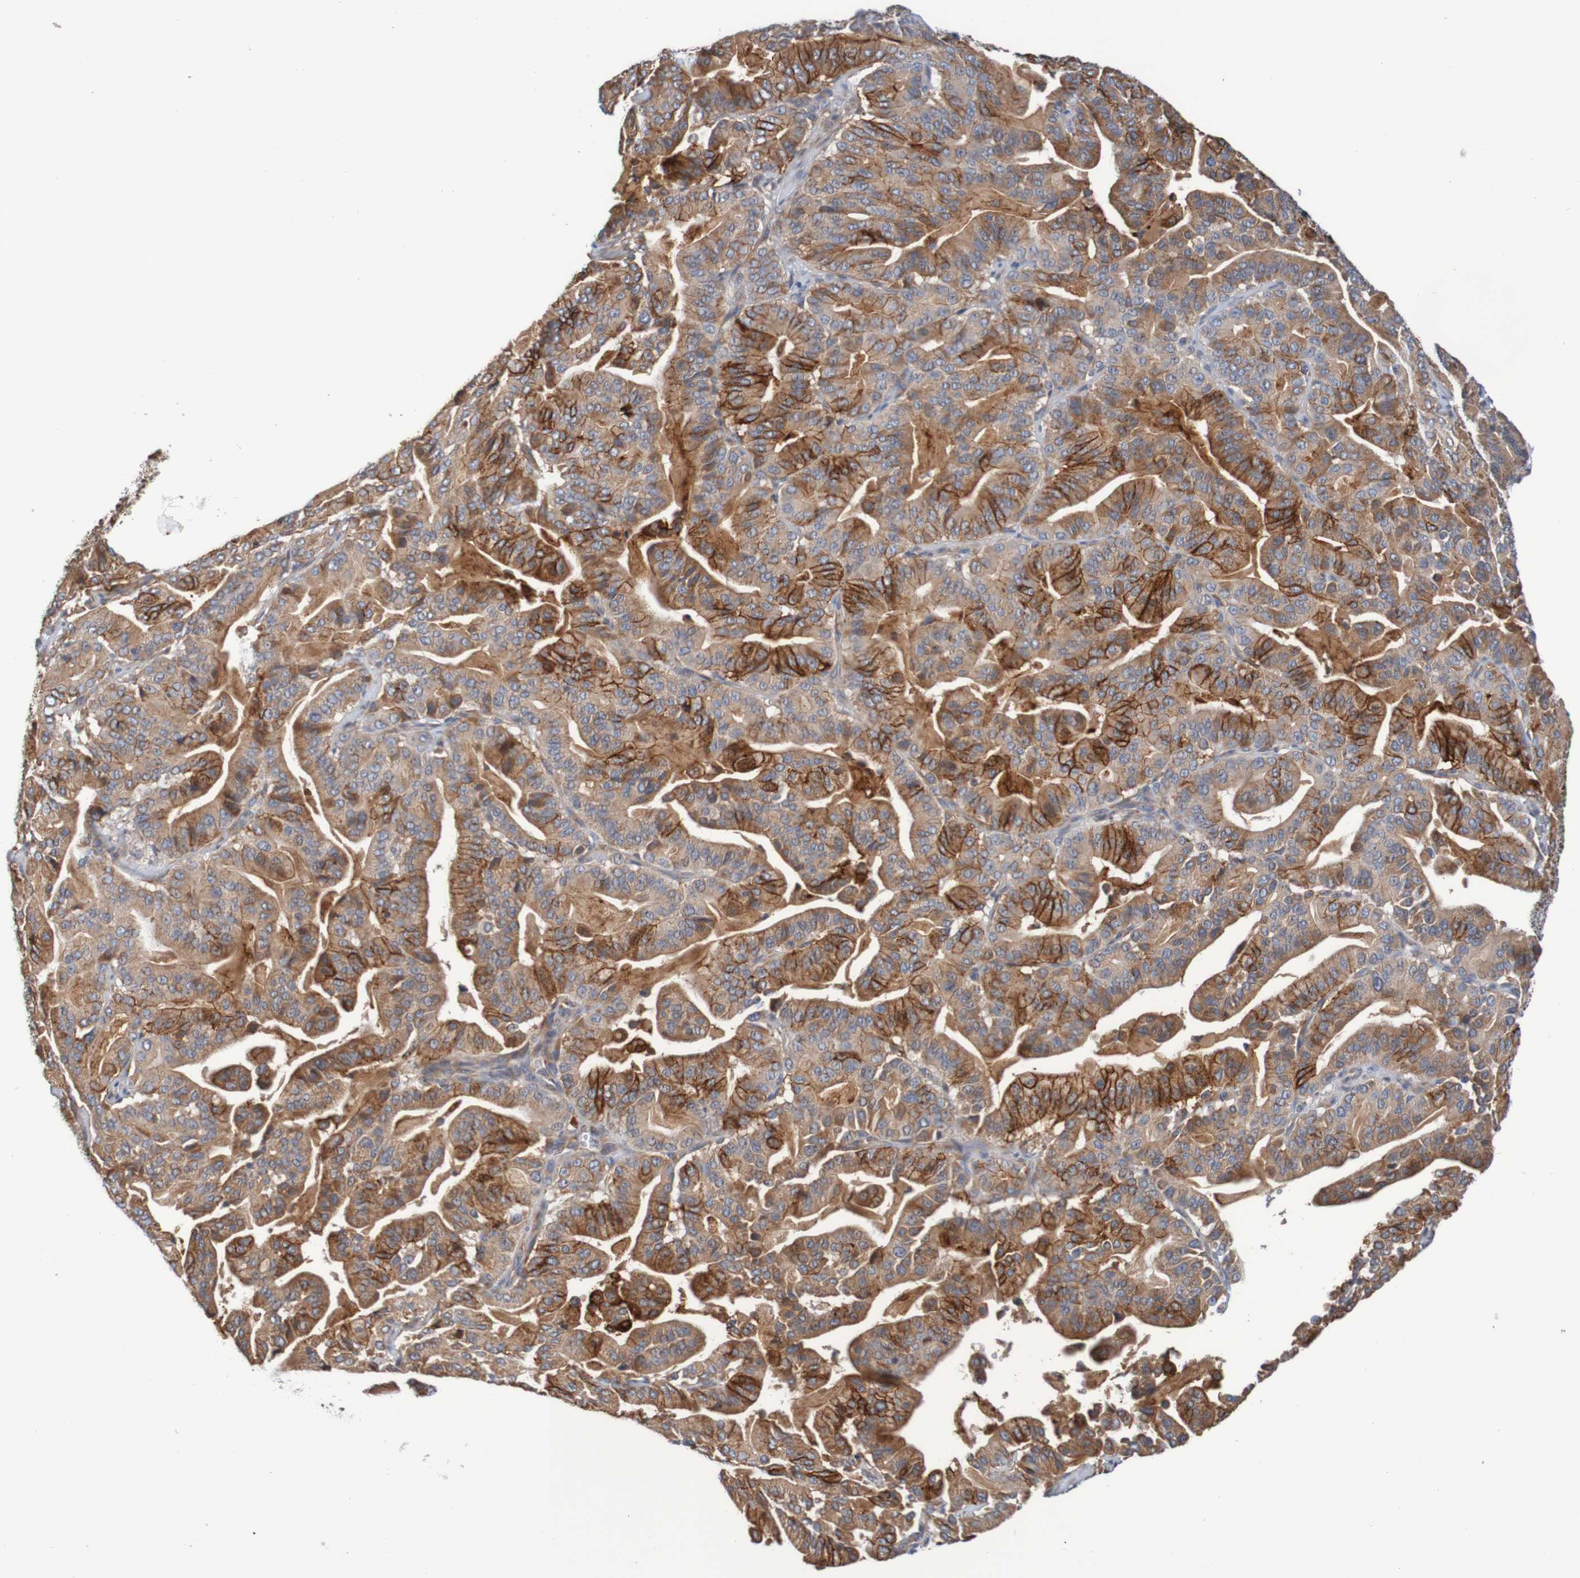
{"staining": {"intensity": "strong", "quantity": "25%-75%", "location": "cytoplasmic/membranous"}, "tissue": "pancreatic cancer", "cell_type": "Tumor cells", "image_type": "cancer", "snomed": [{"axis": "morphology", "description": "Adenocarcinoma, NOS"}, {"axis": "topography", "description": "Pancreas"}], "caption": "Human pancreatic adenocarcinoma stained for a protein (brown) exhibits strong cytoplasmic/membranous positive staining in approximately 25%-75% of tumor cells.", "gene": "CLDN18", "patient": {"sex": "male", "age": 63}}